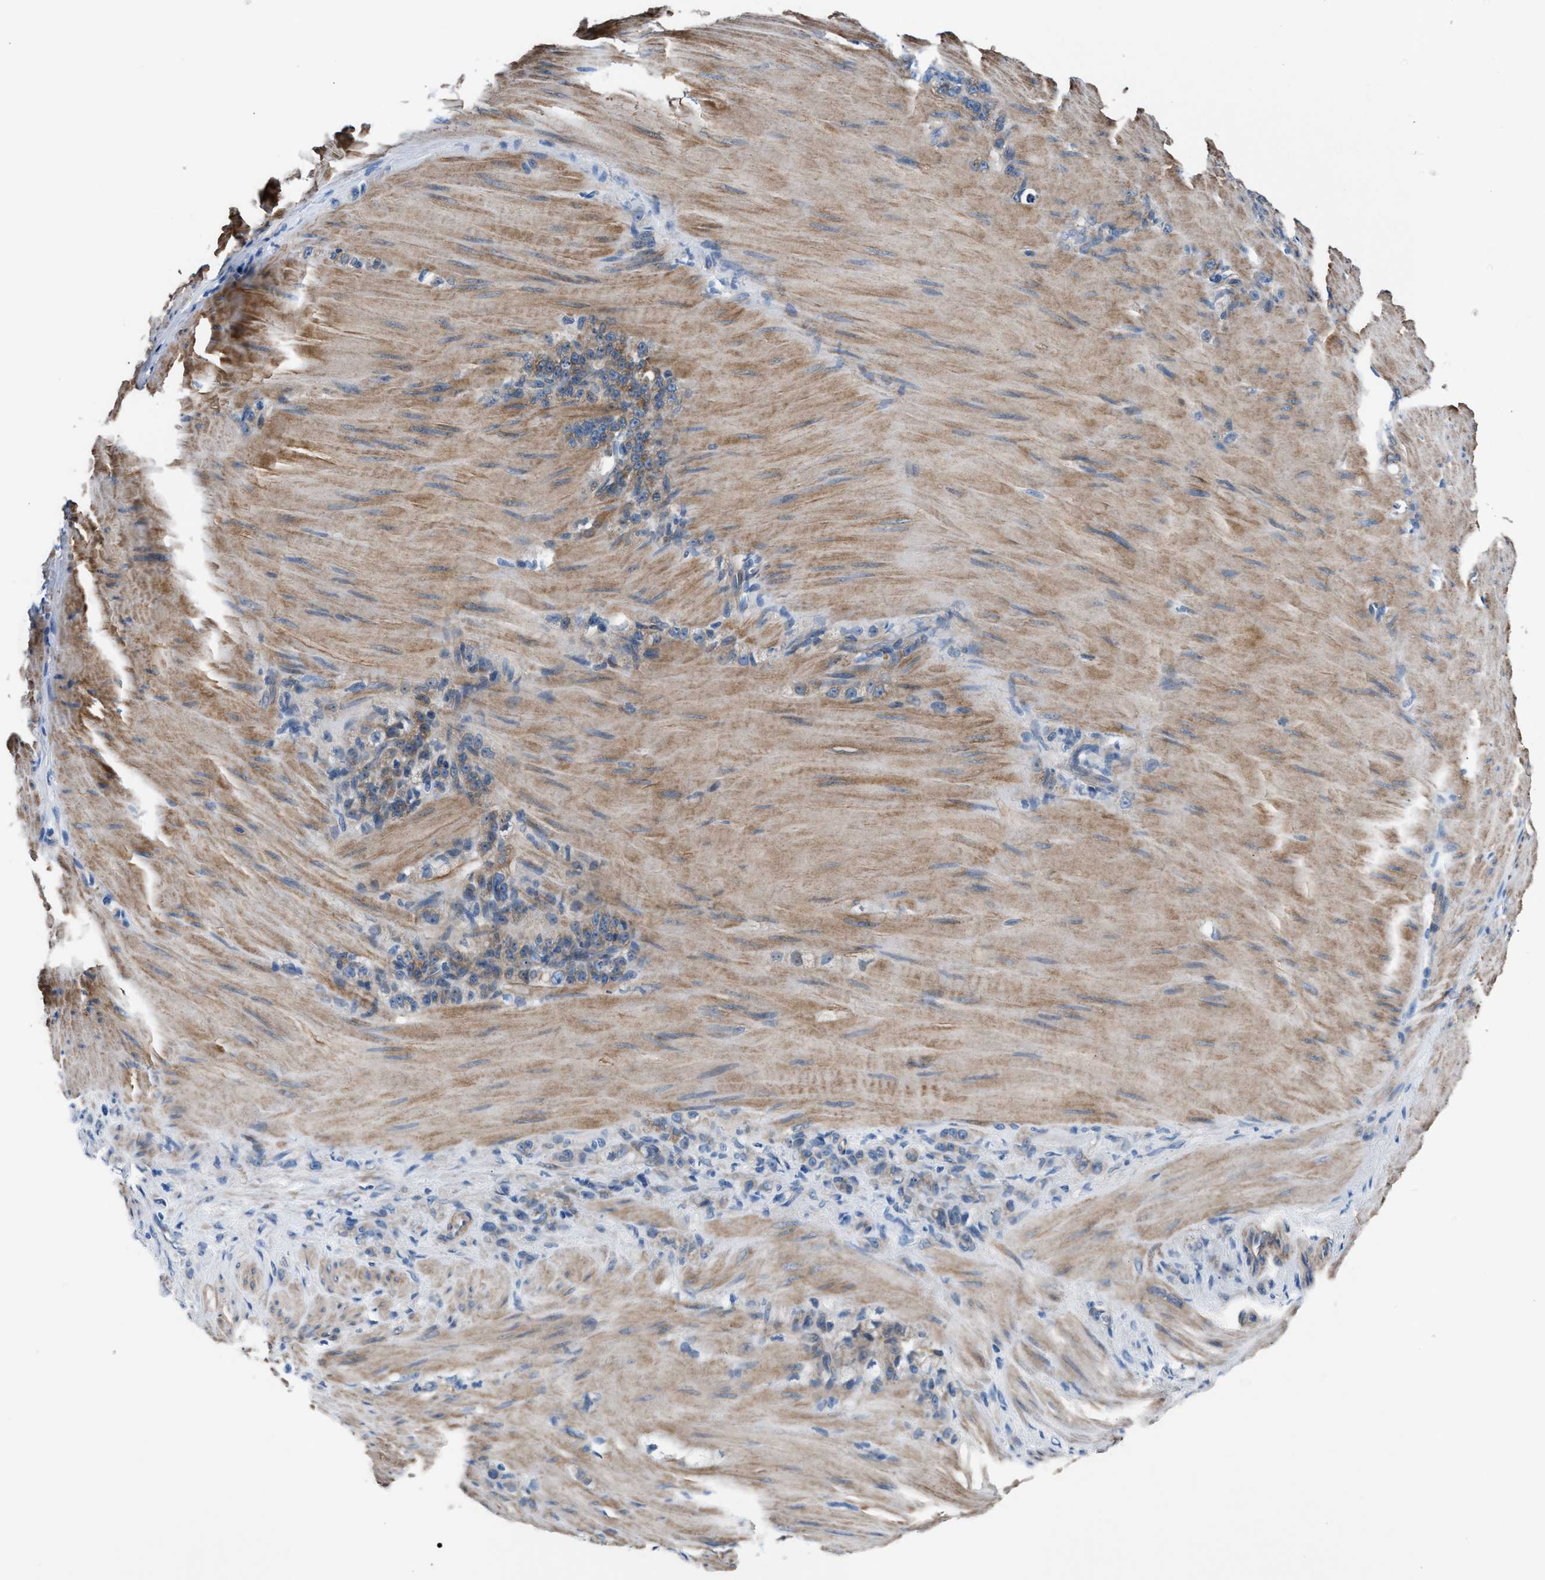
{"staining": {"intensity": "weak", "quantity": "25%-75%", "location": "cytoplasmic/membranous"}, "tissue": "stomach cancer", "cell_type": "Tumor cells", "image_type": "cancer", "snomed": [{"axis": "morphology", "description": "Normal tissue, NOS"}, {"axis": "morphology", "description": "Adenocarcinoma, NOS"}, {"axis": "topography", "description": "Stomach"}], "caption": "This photomicrograph reveals IHC staining of human stomach adenocarcinoma, with low weak cytoplasmic/membranous positivity in approximately 25%-75% of tumor cells.", "gene": "CDRT4", "patient": {"sex": "male", "age": 82}}